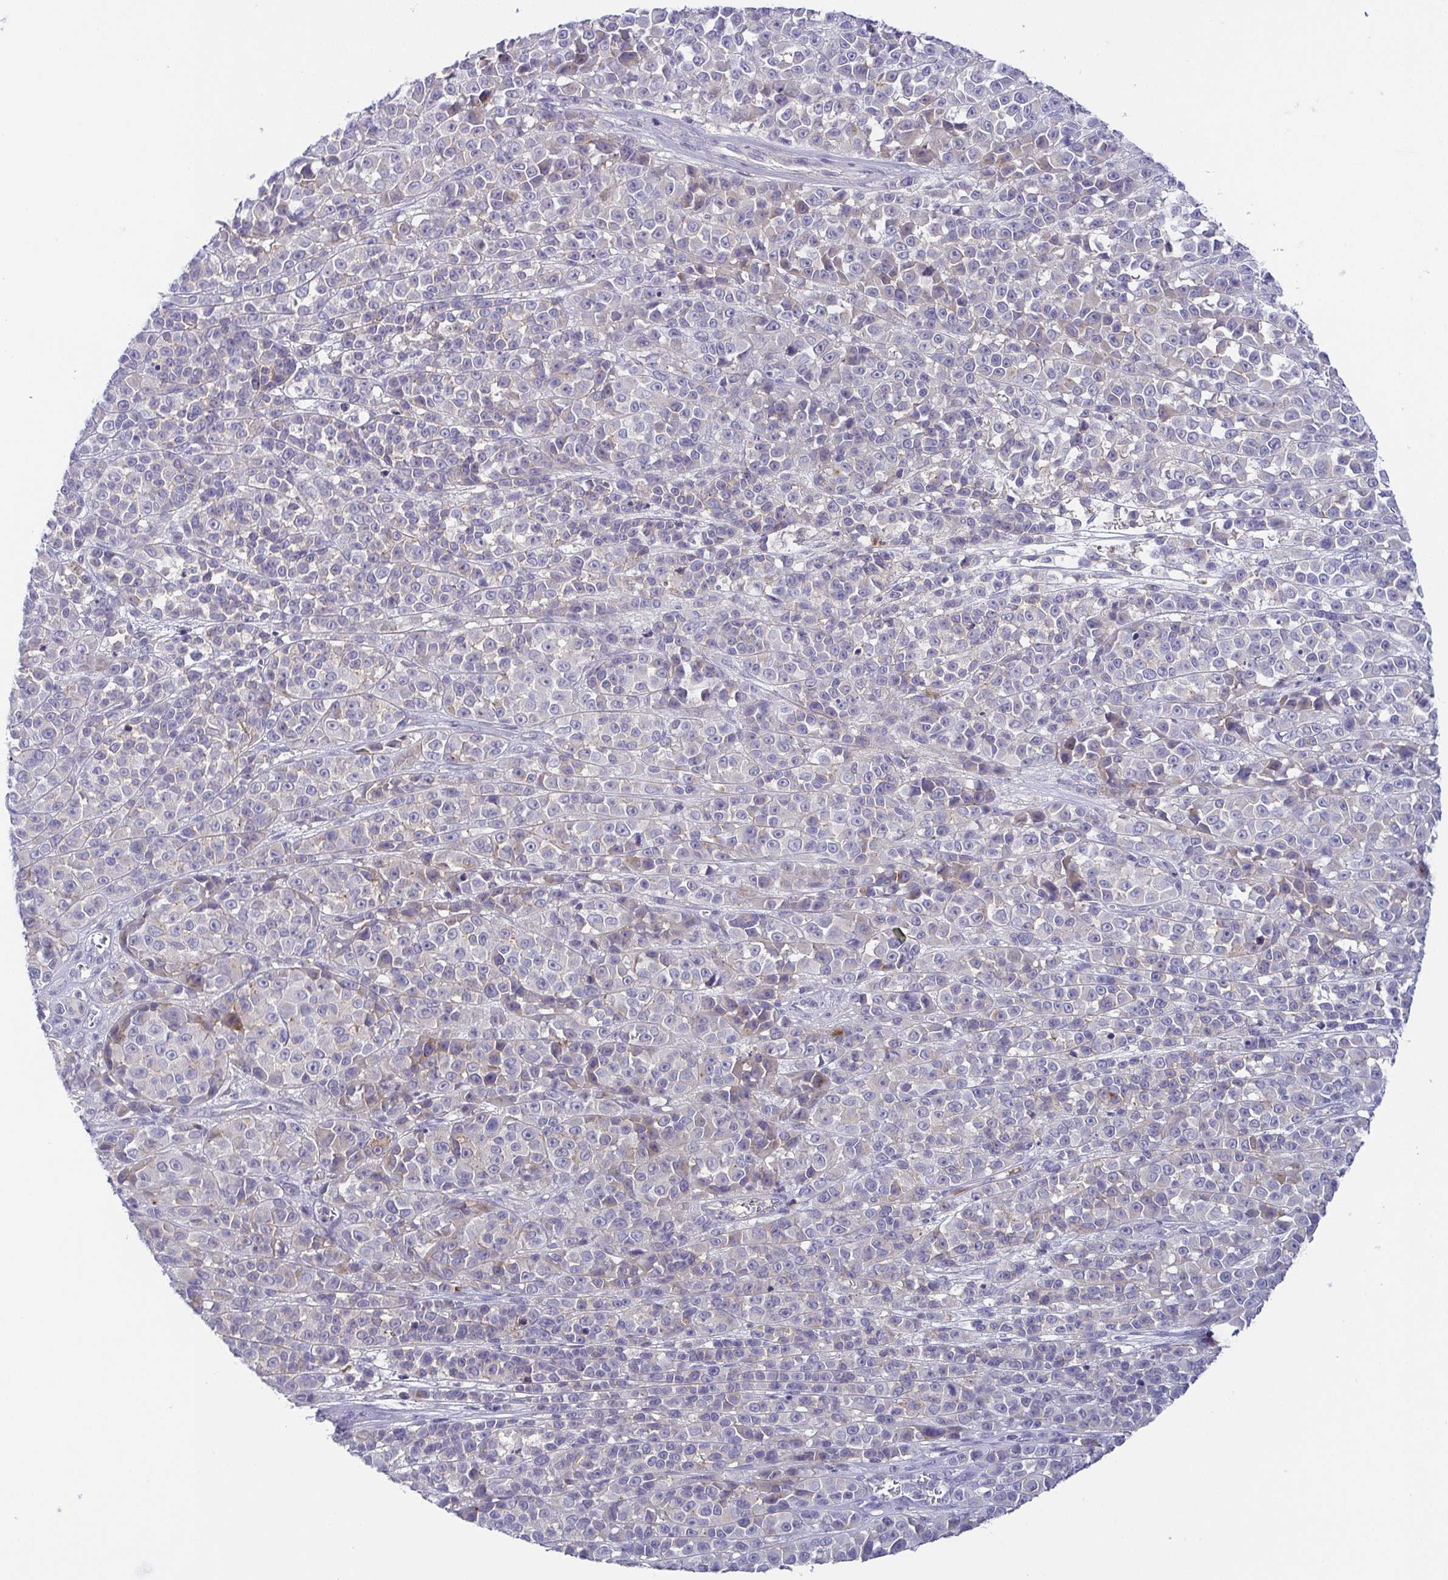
{"staining": {"intensity": "negative", "quantity": "none", "location": "none"}, "tissue": "melanoma", "cell_type": "Tumor cells", "image_type": "cancer", "snomed": [{"axis": "morphology", "description": "Malignant melanoma, NOS"}, {"axis": "topography", "description": "Skin"}, {"axis": "topography", "description": "Skin of back"}], "caption": "A high-resolution histopathology image shows immunohistochemistry staining of melanoma, which exhibits no significant staining in tumor cells.", "gene": "RNASE7", "patient": {"sex": "male", "age": 91}}